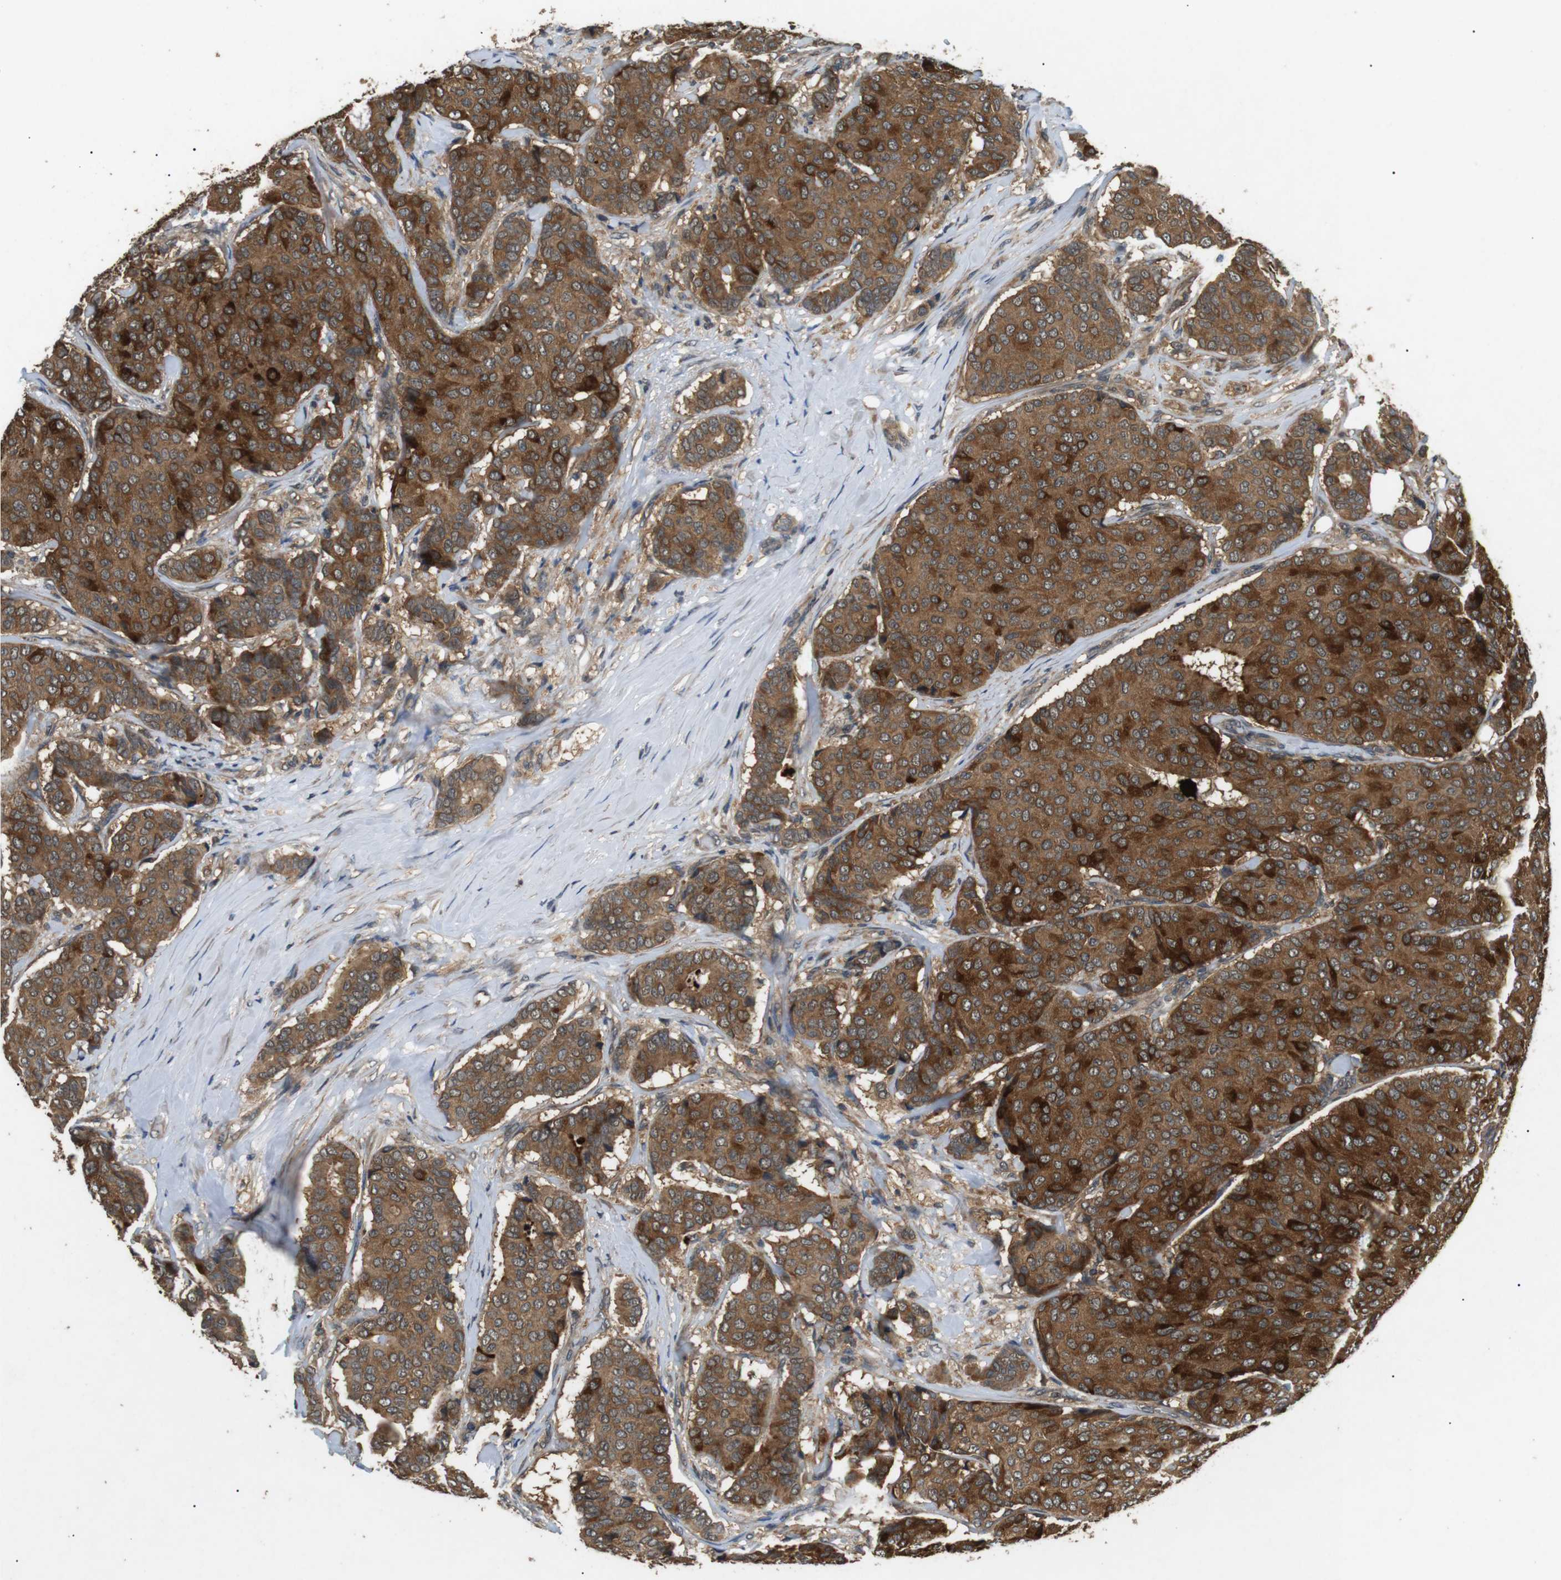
{"staining": {"intensity": "strong", "quantity": ">75%", "location": "cytoplasmic/membranous"}, "tissue": "breast cancer", "cell_type": "Tumor cells", "image_type": "cancer", "snomed": [{"axis": "morphology", "description": "Duct carcinoma"}, {"axis": "topography", "description": "Breast"}], "caption": "Human breast cancer (invasive ductal carcinoma) stained for a protein (brown) displays strong cytoplasmic/membranous positive staining in approximately >75% of tumor cells.", "gene": "TBC1D15", "patient": {"sex": "female", "age": 75}}